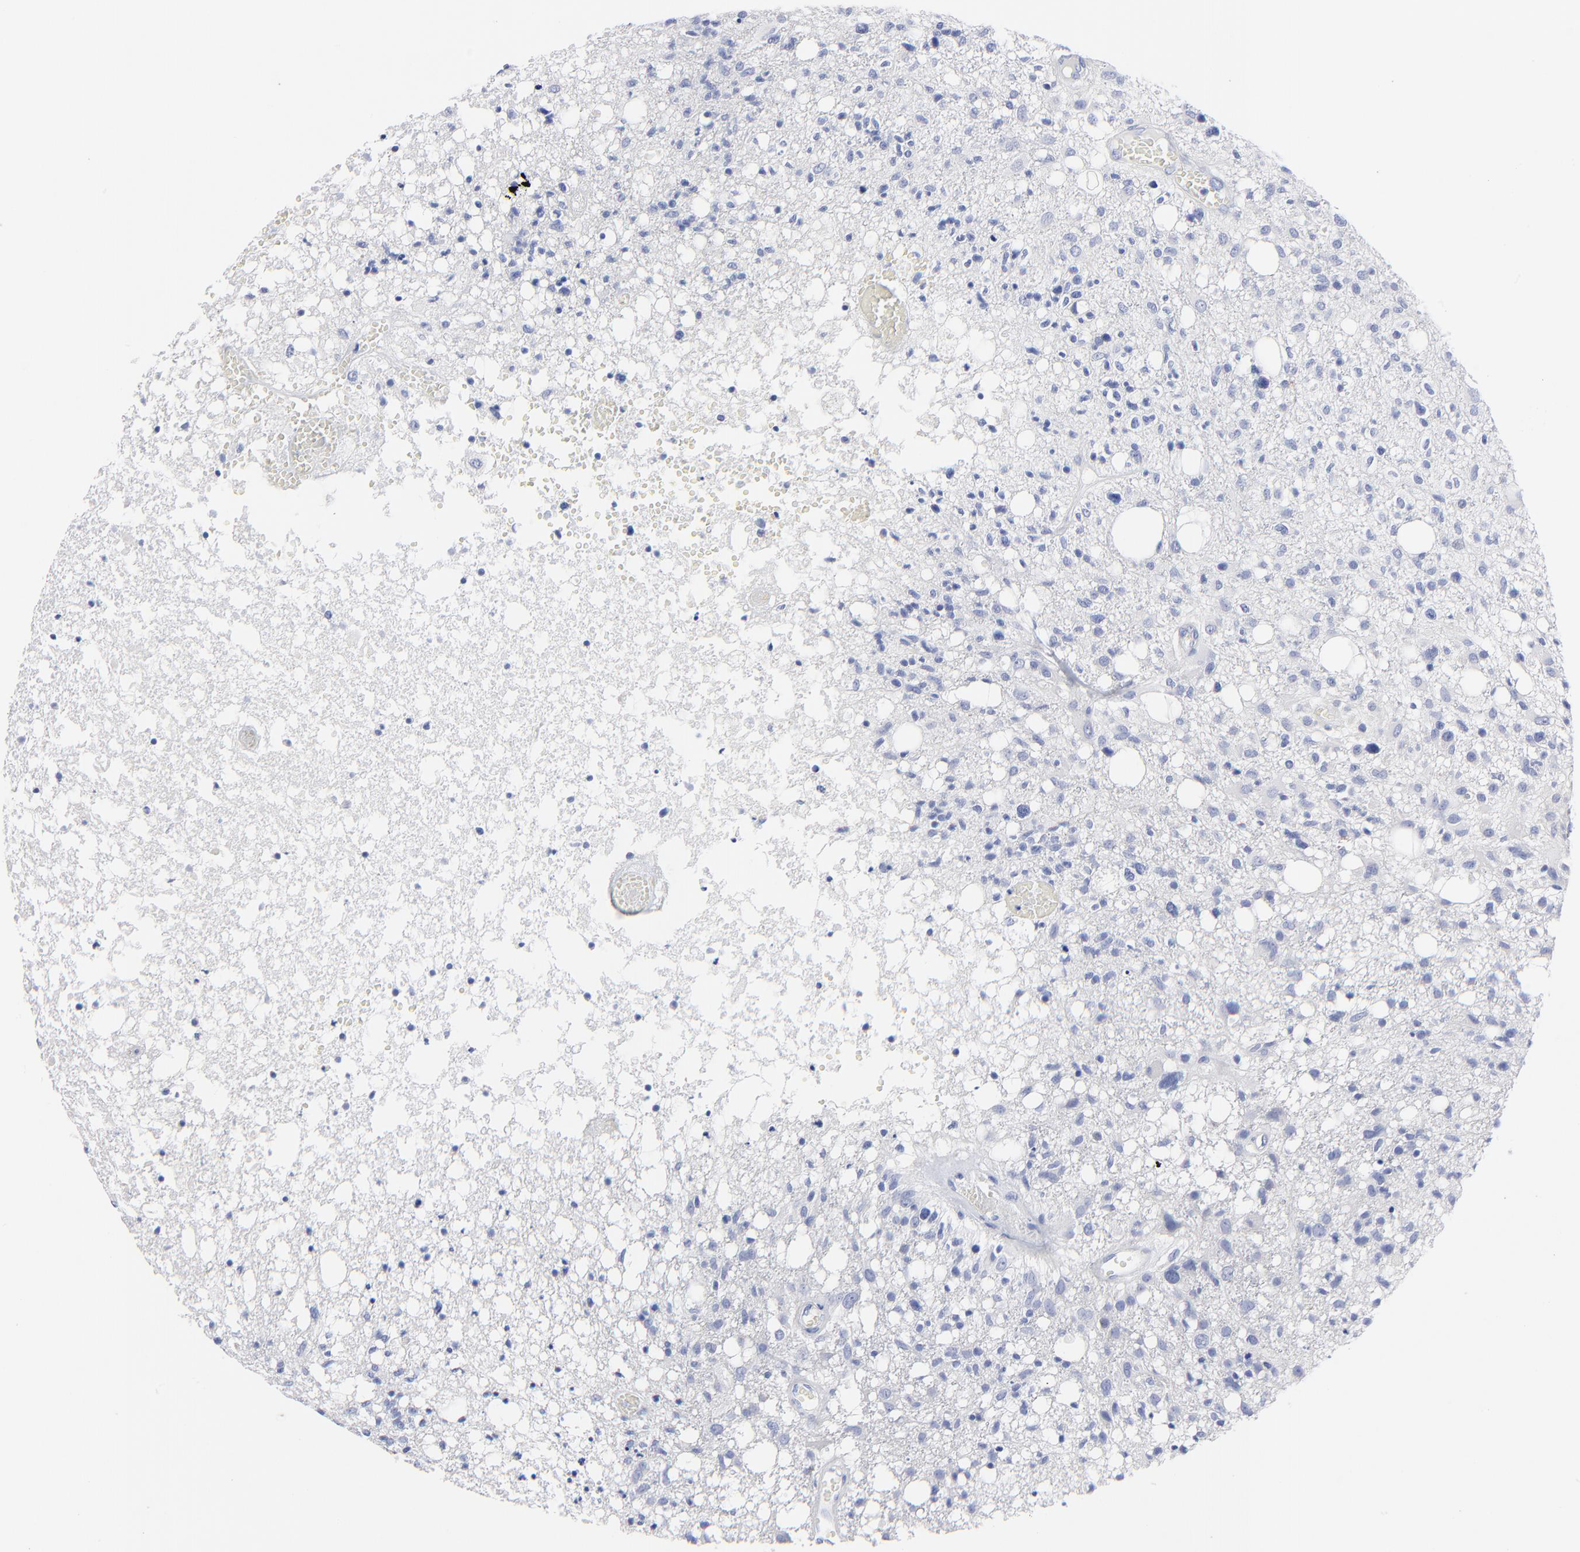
{"staining": {"intensity": "negative", "quantity": "none", "location": "none"}, "tissue": "glioma", "cell_type": "Tumor cells", "image_type": "cancer", "snomed": [{"axis": "morphology", "description": "Glioma, malignant, High grade"}, {"axis": "topography", "description": "Cerebral cortex"}], "caption": "Immunohistochemical staining of malignant high-grade glioma shows no significant staining in tumor cells.", "gene": "PSD3", "patient": {"sex": "male", "age": 76}}